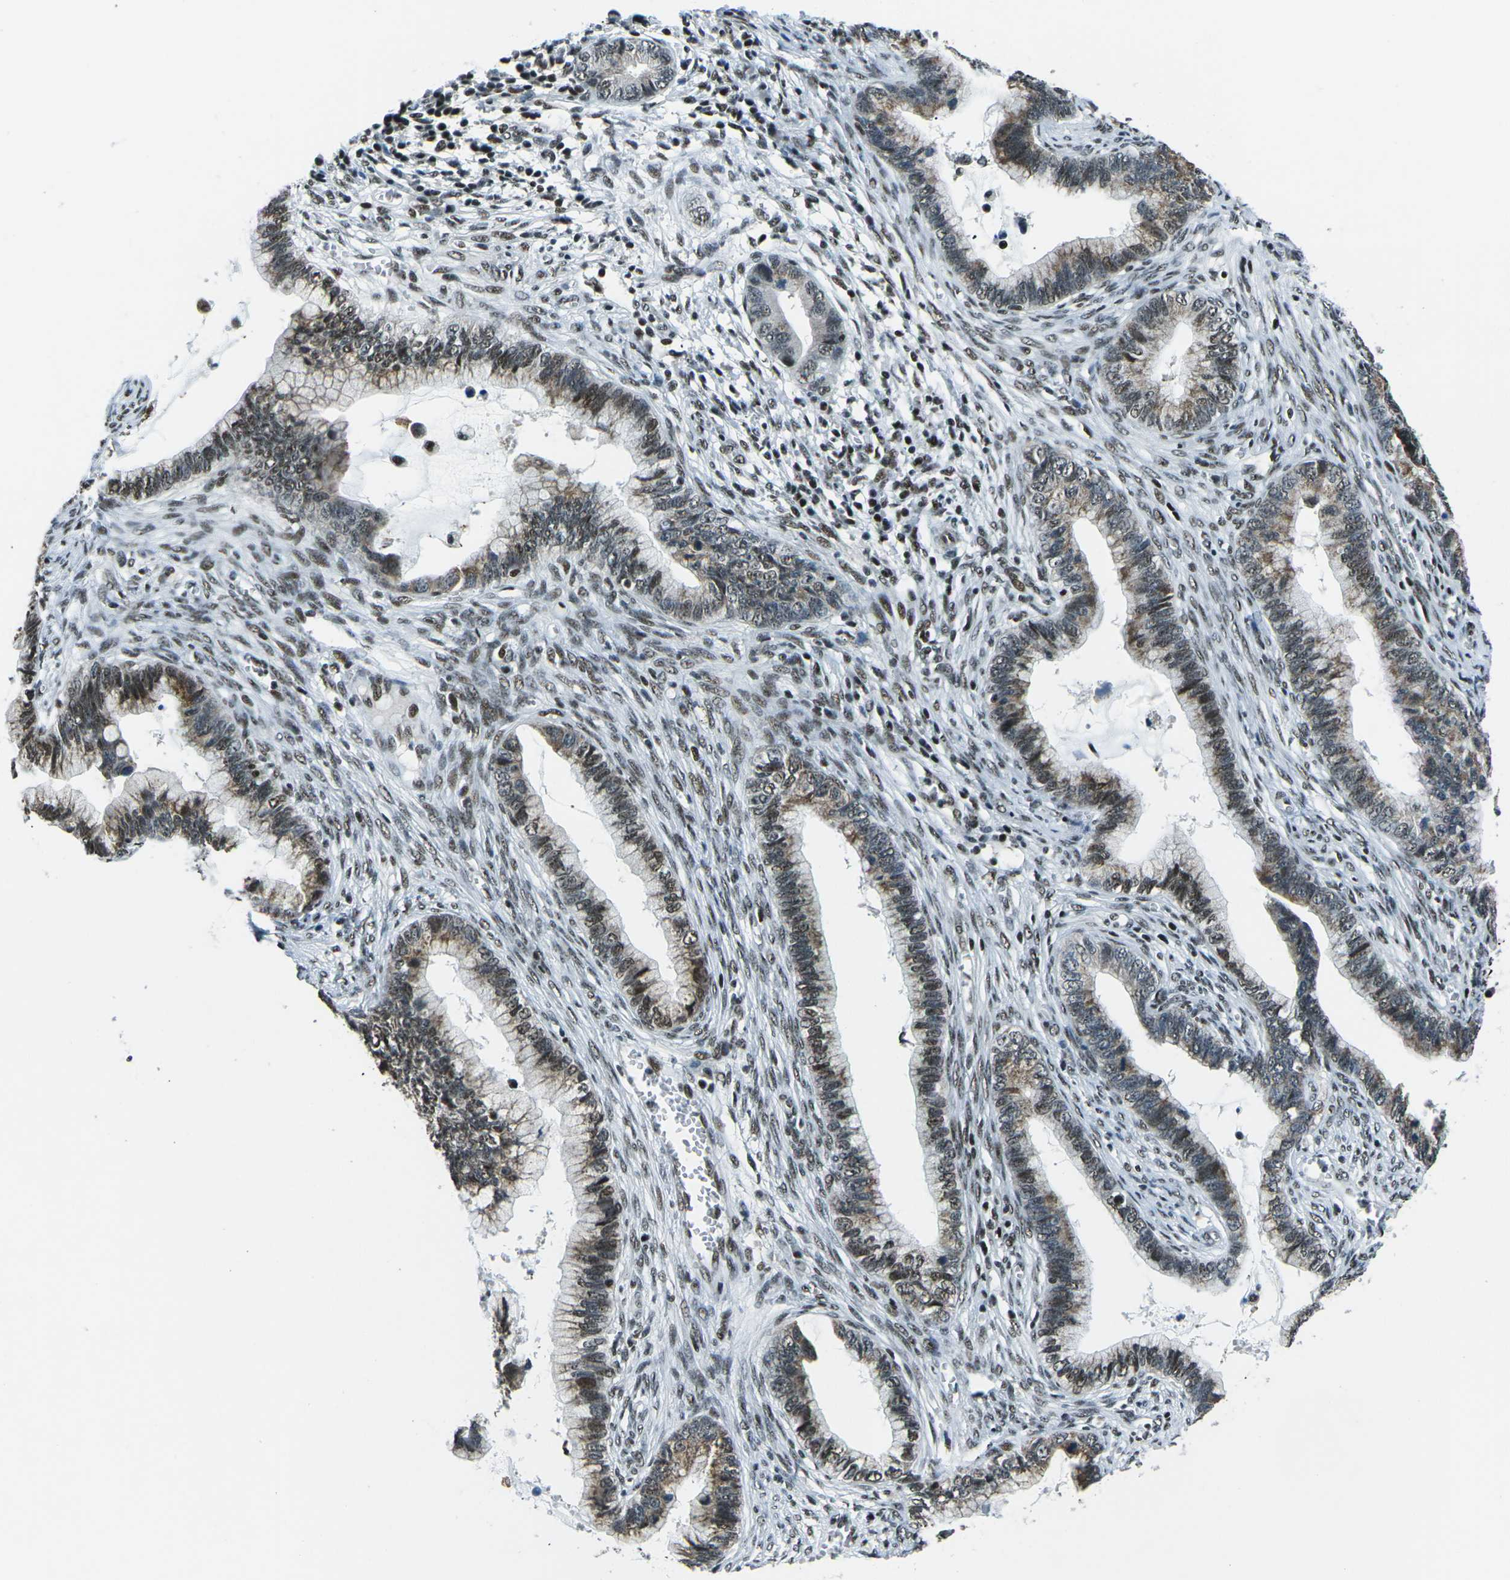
{"staining": {"intensity": "moderate", "quantity": "25%-75%", "location": "cytoplasmic/membranous,nuclear"}, "tissue": "cervical cancer", "cell_type": "Tumor cells", "image_type": "cancer", "snomed": [{"axis": "morphology", "description": "Adenocarcinoma, NOS"}, {"axis": "topography", "description": "Cervix"}], "caption": "Protein expression analysis of human cervical cancer (adenocarcinoma) reveals moderate cytoplasmic/membranous and nuclear positivity in approximately 25%-75% of tumor cells.", "gene": "RBL2", "patient": {"sex": "female", "age": 44}}